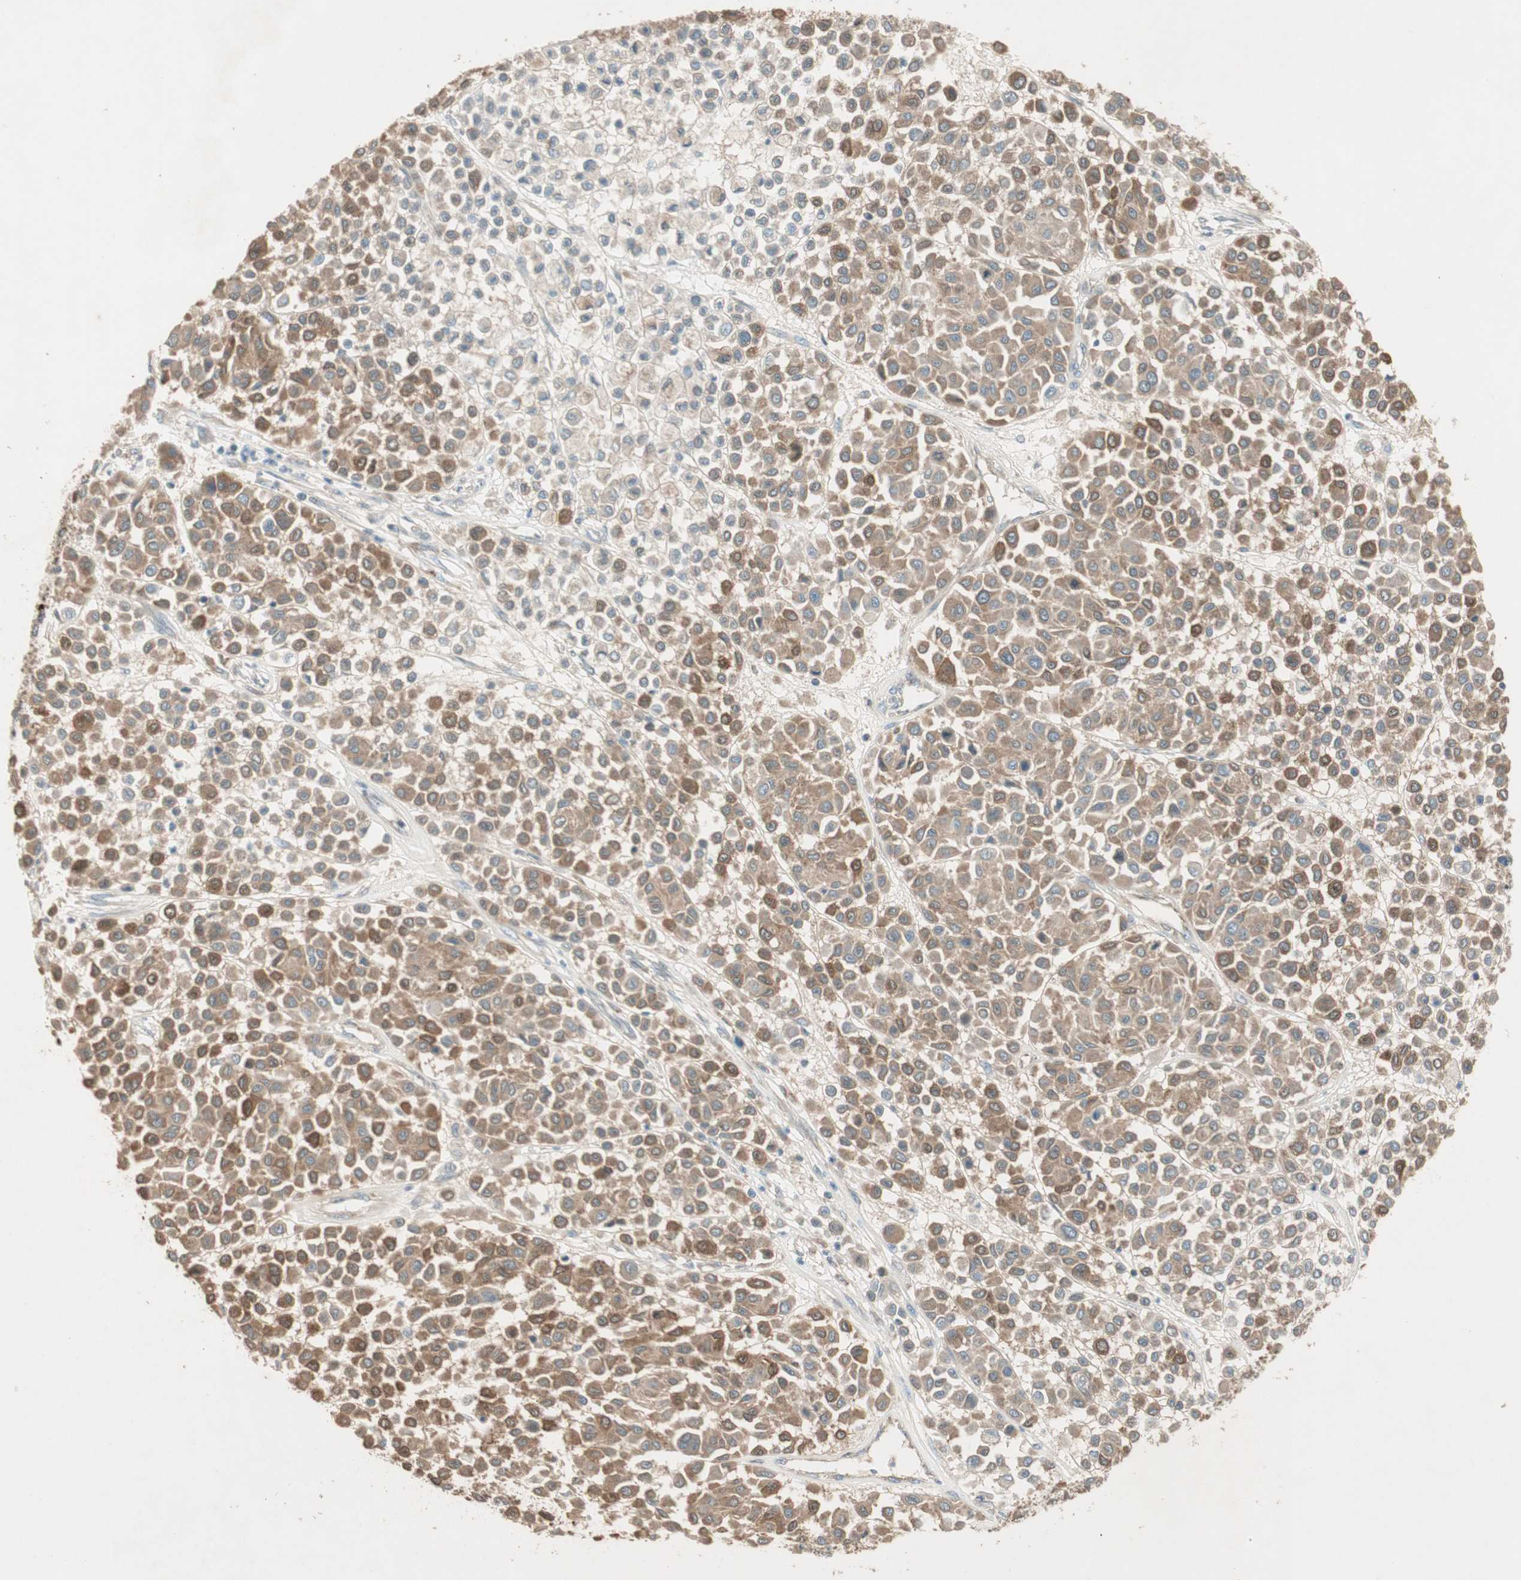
{"staining": {"intensity": "moderate", "quantity": ">75%", "location": "cytoplasmic/membranous"}, "tissue": "melanoma", "cell_type": "Tumor cells", "image_type": "cancer", "snomed": [{"axis": "morphology", "description": "Malignant melanoma, Metastatic site"}, {"axis": "topography", "description": "Soft tissue"}], "caption": "Brown immunohistochemical staining in malignant melanoma (metastatic site) exhibits moderate cytoplasmic/membranous positivity in approximately >75% of tumor cells. (Stains: DAB in brown, nuclei in blue, Microscopy: brightfield microscopy at high magnification).", "gene": "CC2D1A", "patient": {"sex": "male", "age": 41}}